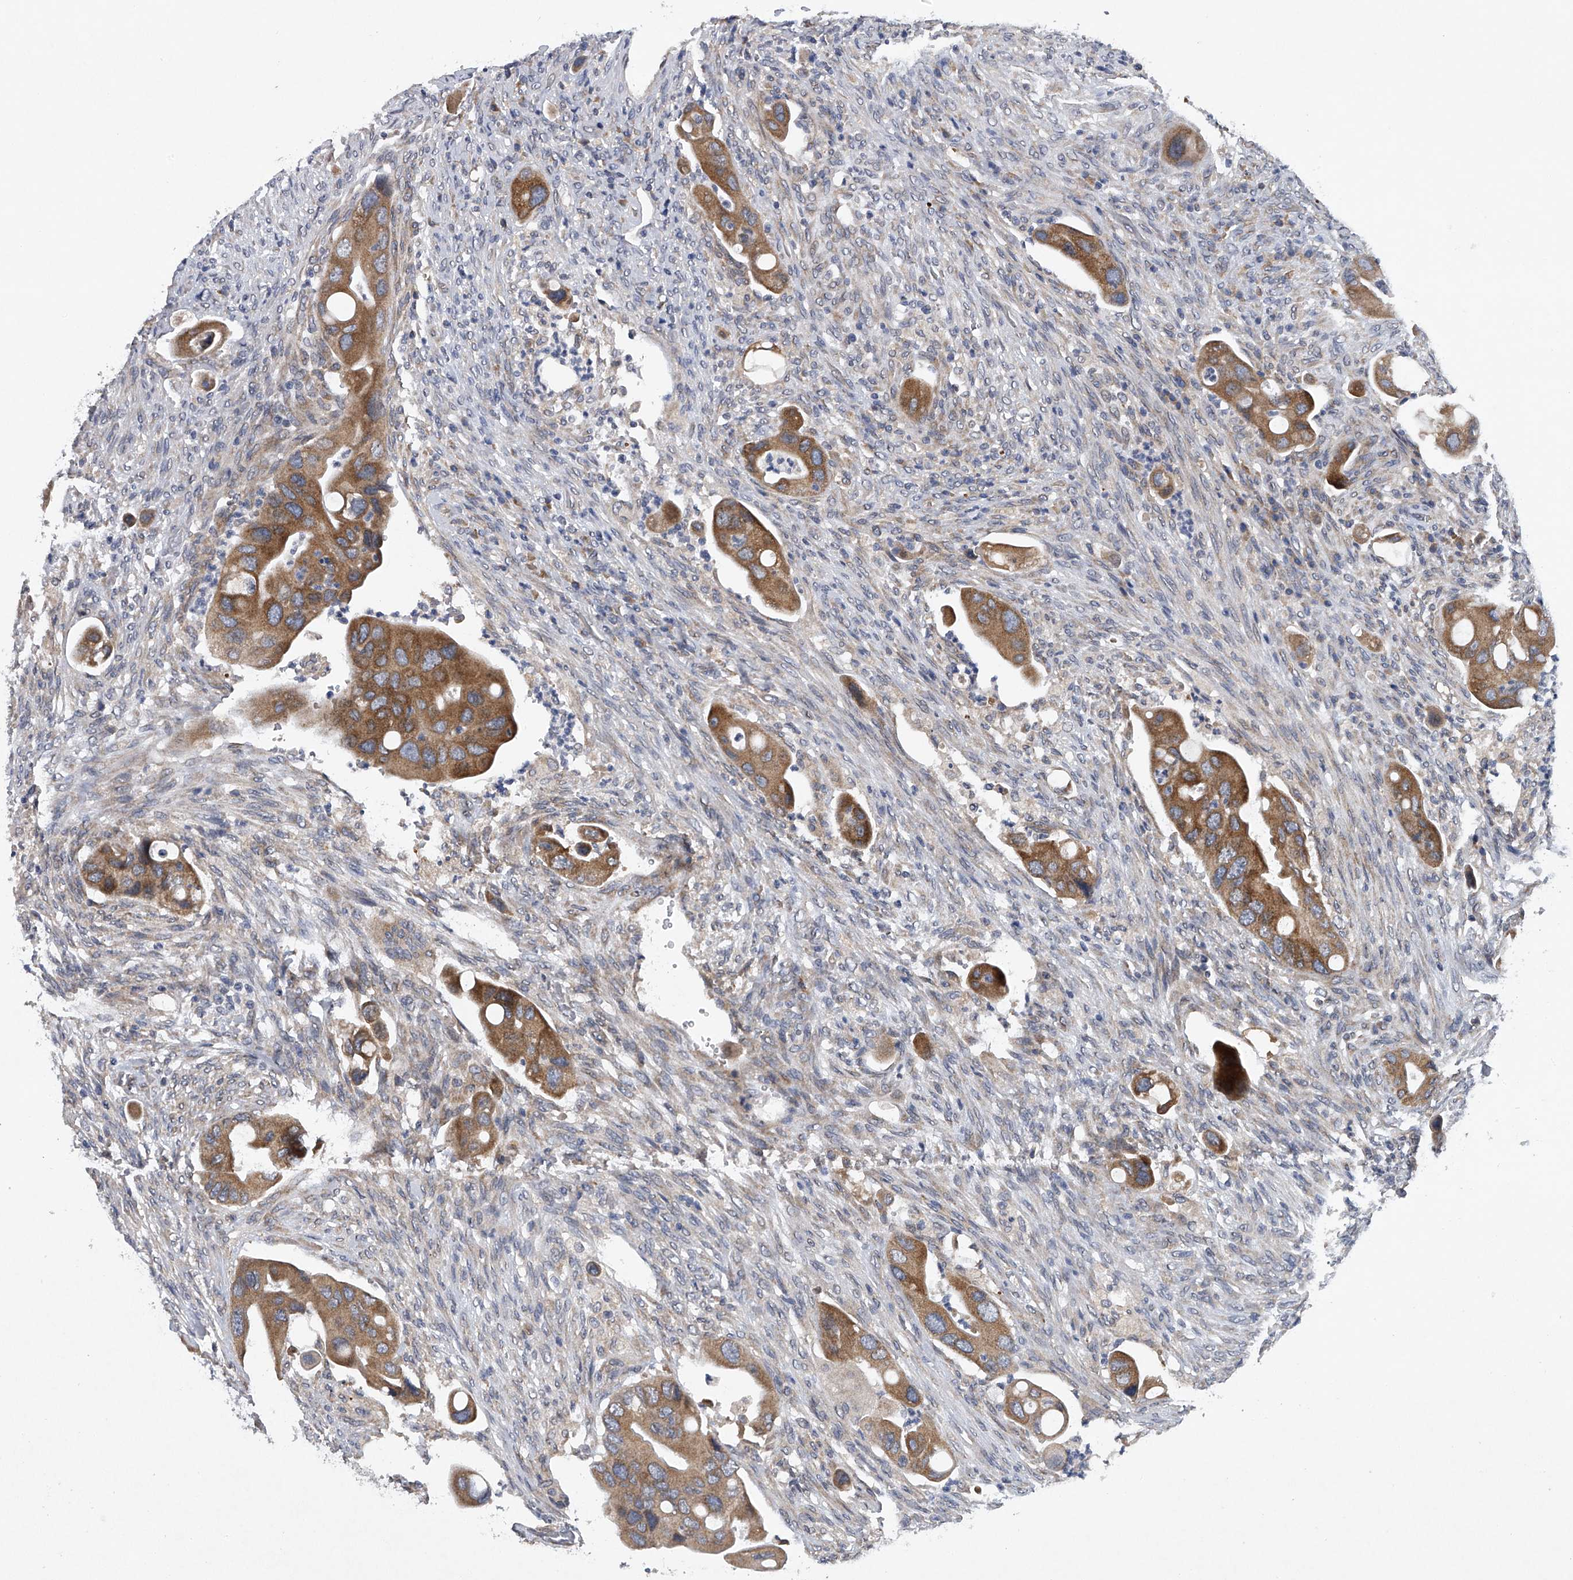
{"staining": {"intensity": "moderate", "quantity": ">75%", "location": "cytoplasmic/membranous"}, "tissue": "colorectal cancer", "cell_type": "Tumor cells", "image_type": "cancer", "snomed": [{"axis": "morphology", "description": "Adenocarcinoma, NOS"}, {"axis": "topography", "description": "Rectum"}], "caption": "Immunohistochemistry of colorectal cancer reveals medium levels of moderate cytoplasmic/membranous expression in approximately >75% of tumor cells.", "gene": "RNF5", "patient": {"sex": "female", "age": 57}}